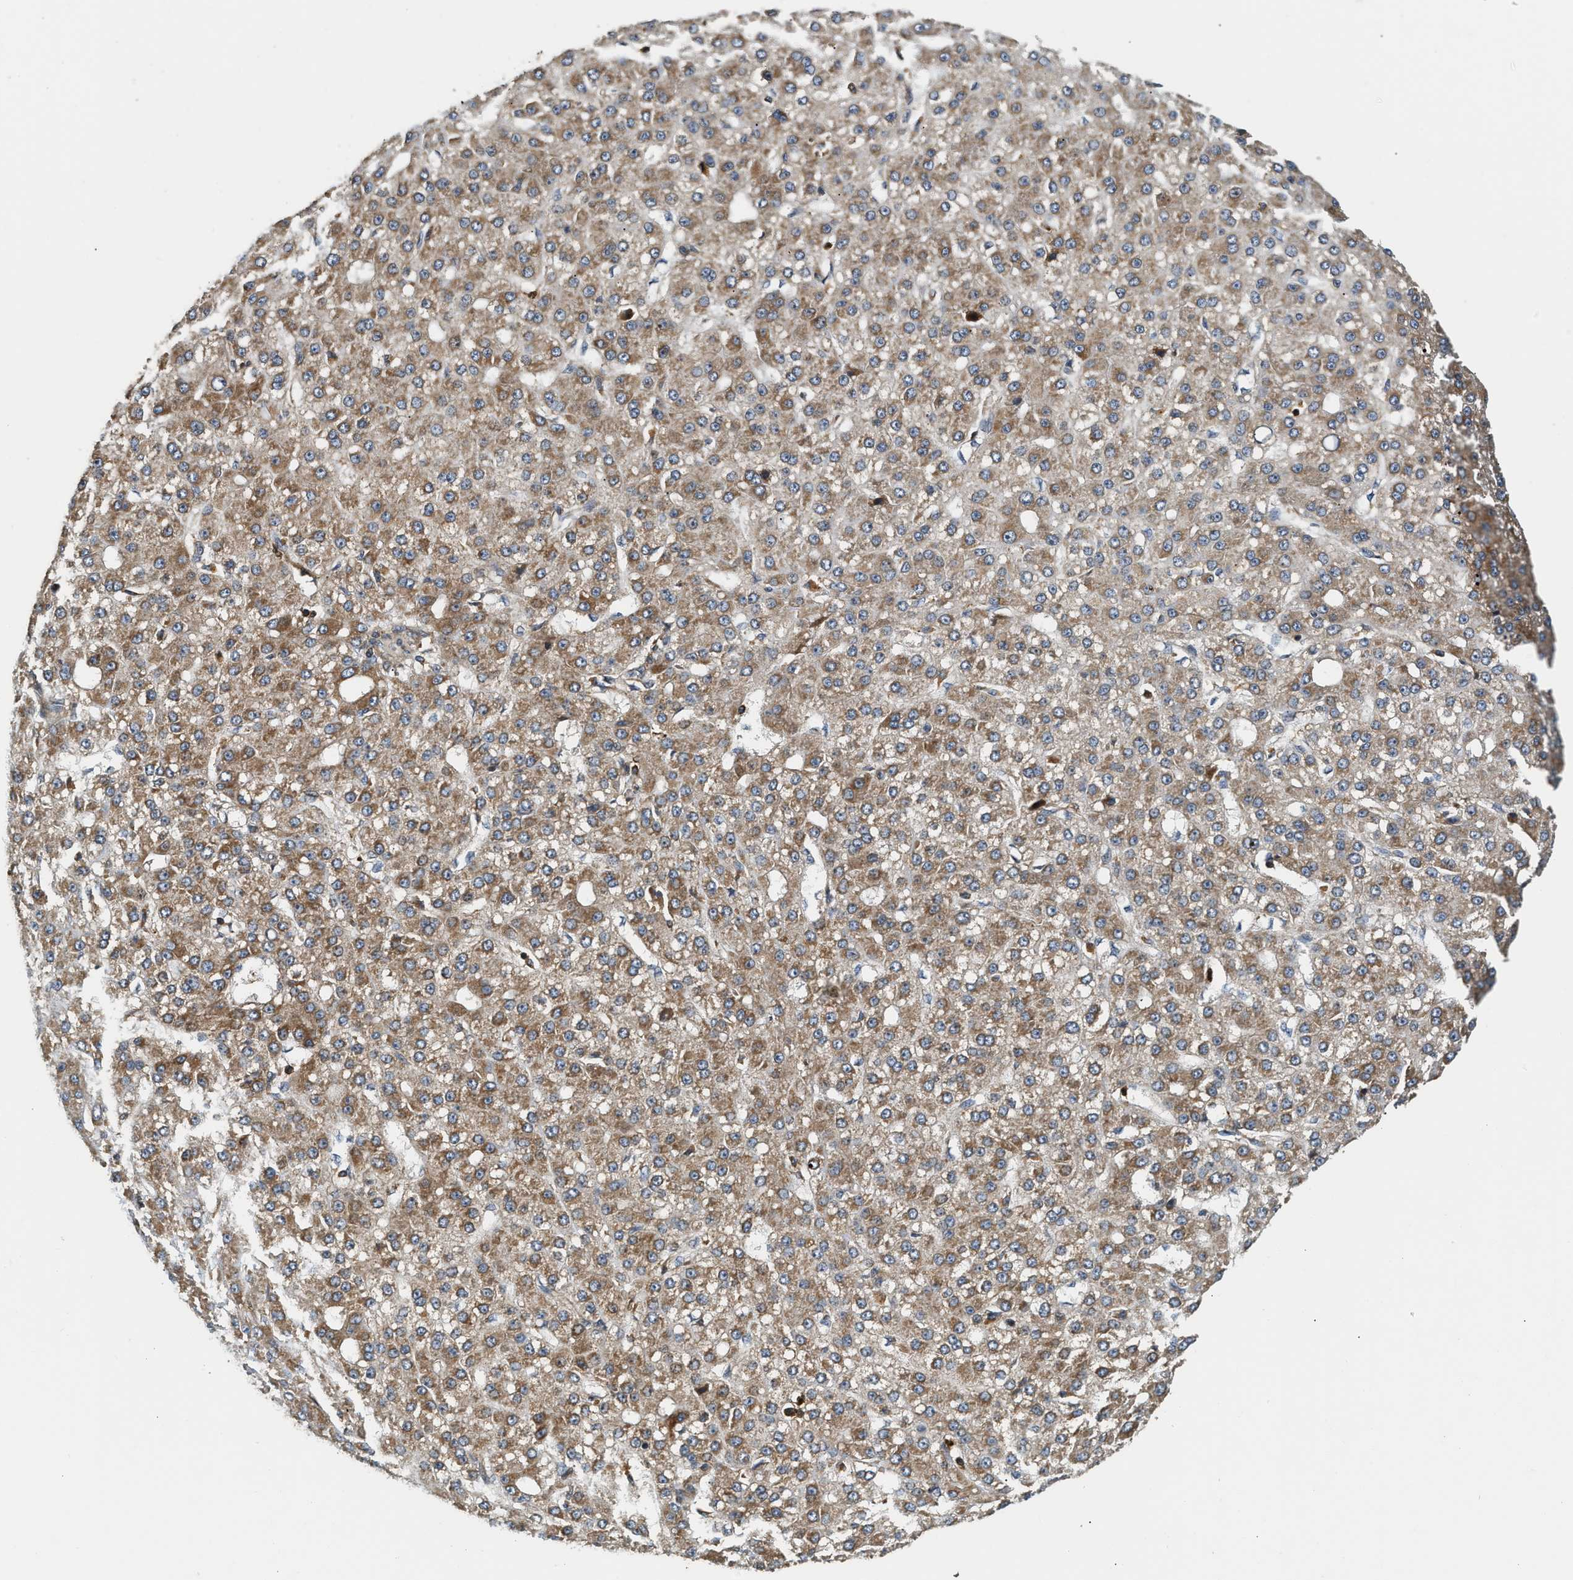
{"staining": {"intensity": "moderate", "quantity": ">75%", "location": "cytoplasmic/membranous"}, "tissue": "liver cancer", "cell_type": "Tumor cells", "image_type": "cancer", "snomed": [{"axis": "morphology", "description": "Carcinoma, Hepatocellular, NOS"}, {"axis": "topography", "description": "Liver"}], "caption": "Hepatocellular carcinoma (liver) was stained to show a protein in brown. There is medium levels of moderate cytoplasmic/membranous expression in approximately >75% of tumor cells.", "gene": "SNX5", "patient": {"sex": "male", "age": 67}}